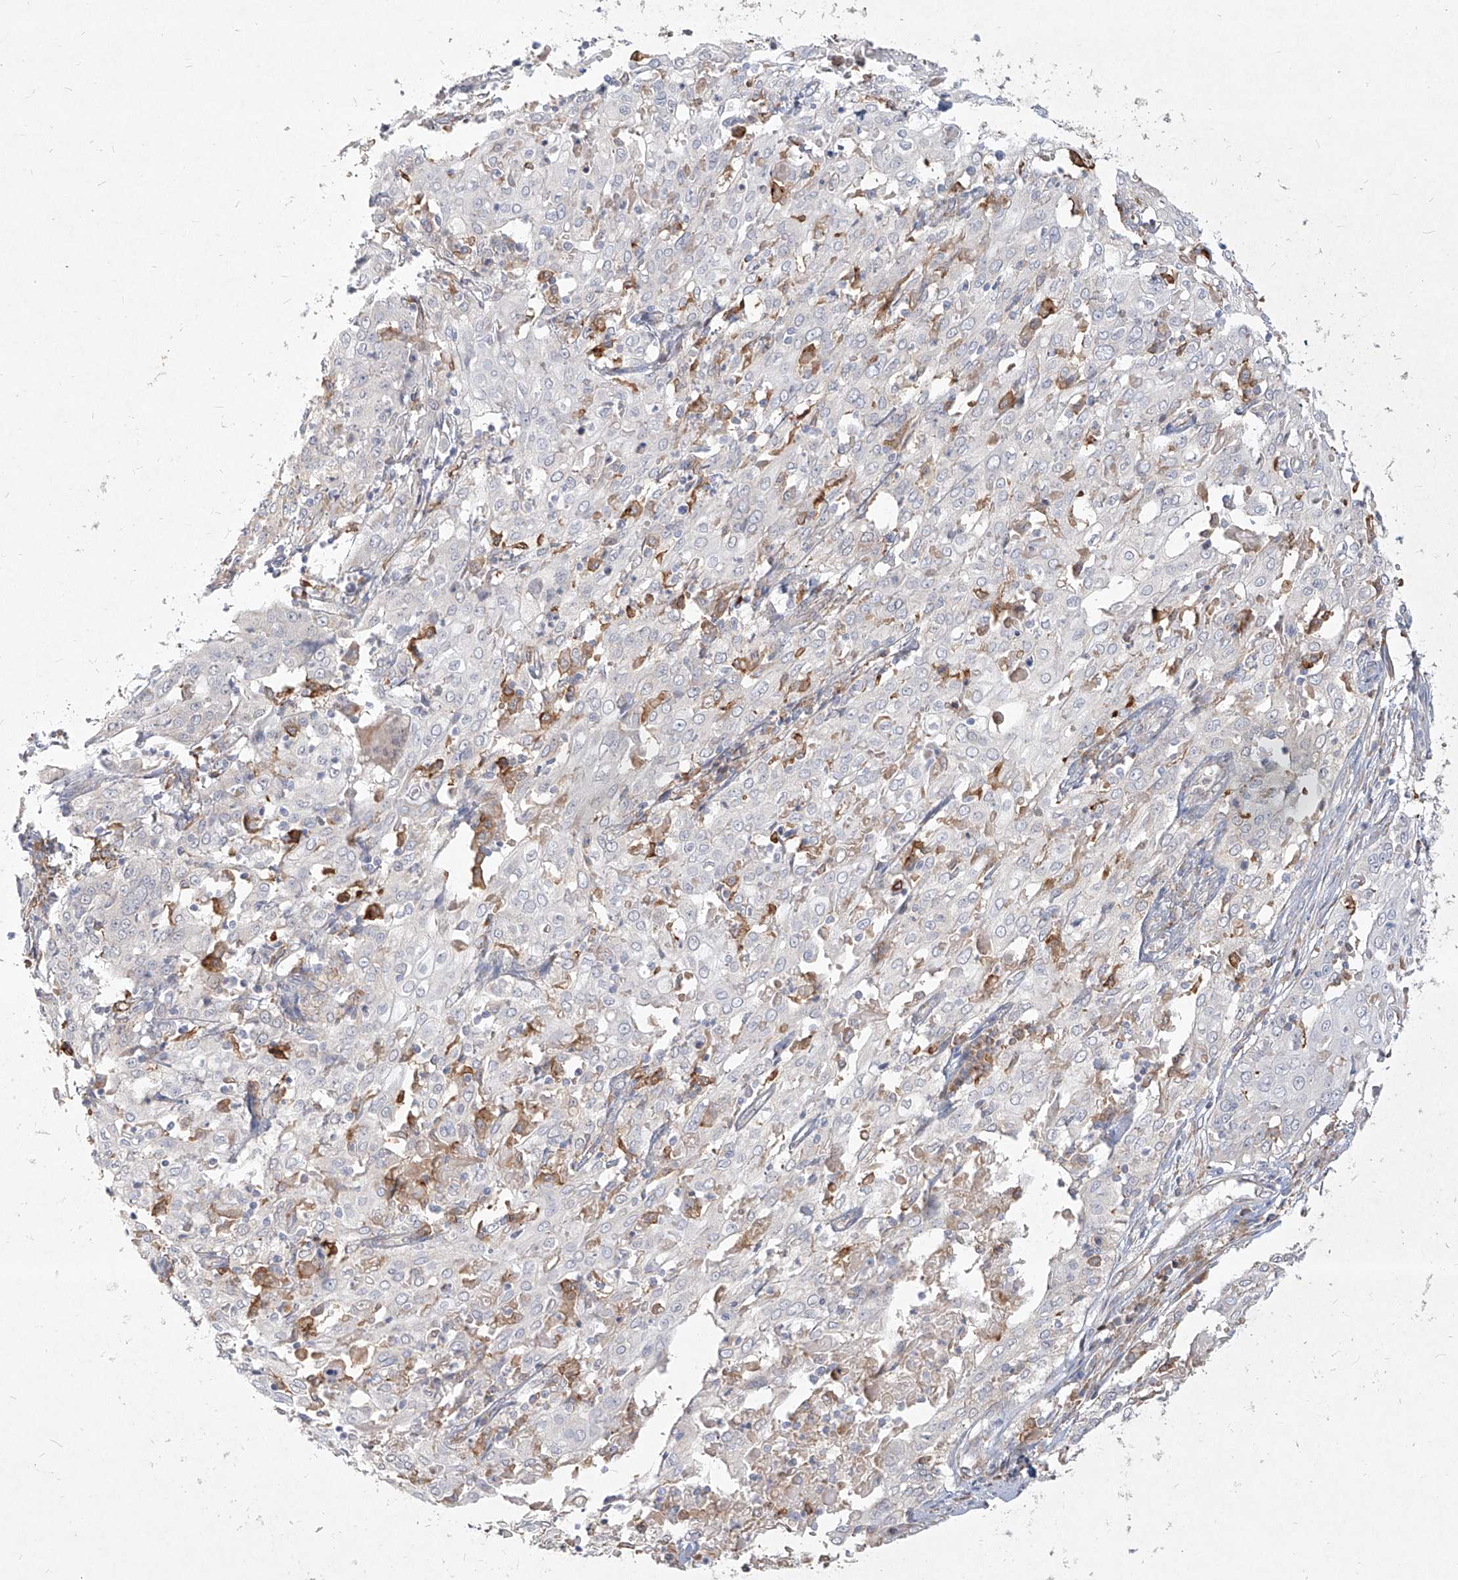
{"staining": {"intensity": "negative", "quantity": "none", "location": "none"}, "tissue": "cervical cancer", "cell_type": "Tumor cells", "image_type": "cancer", "snomed": [{"axis": "morphology", "description": "Squamous cell carcinoma, NOS"}, {"axis": "topography", "description": "Cervix"}], "caption": "The immunohistochemistry micrograph has no significant positivity in tumor cells of cervical squamous cell carcinoma tissue.", "gene": "CD209", "patient": {"sex": "female", "age": 39}}